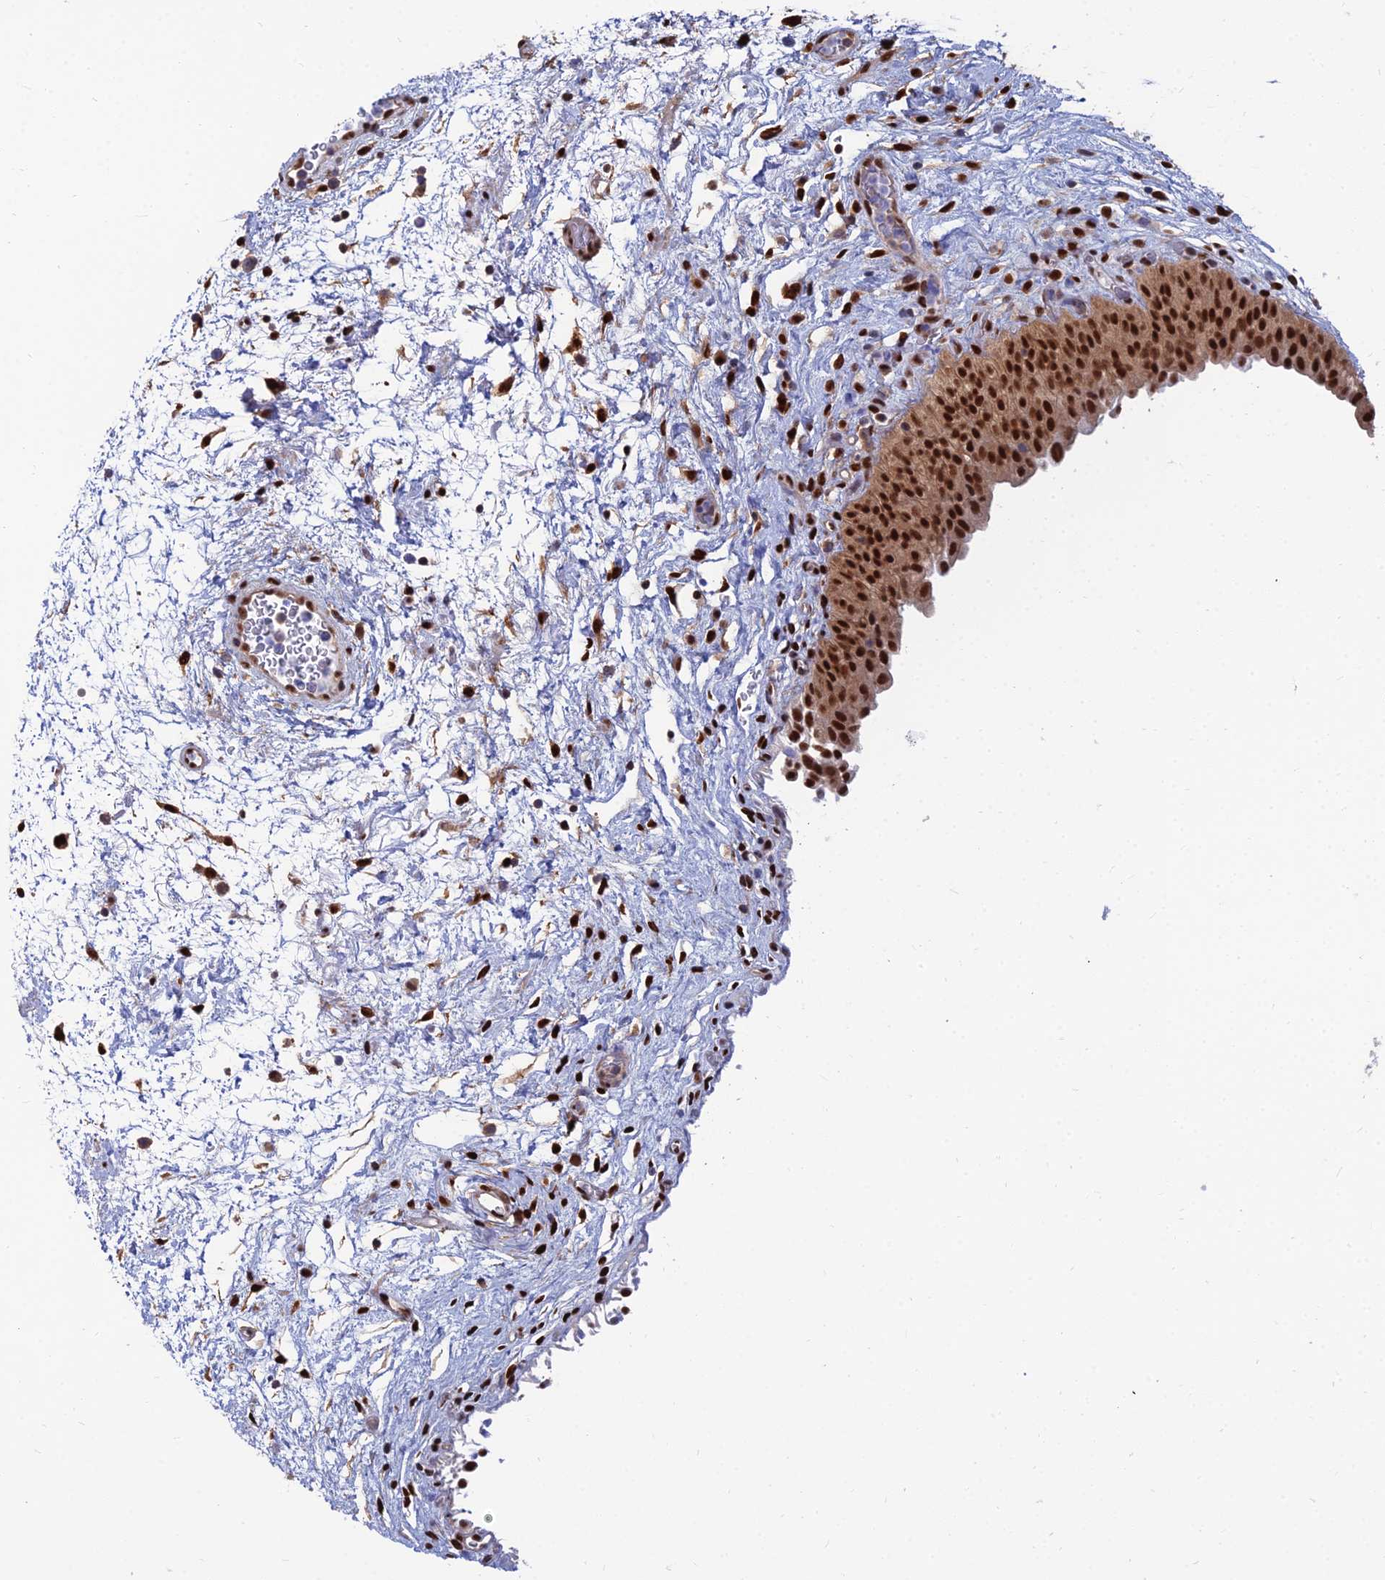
{"staining": {"intensity": "strong", "quantity": ">75%", "location": "cytoplasmic/membranous,nuclear"}, "tissue": "urinary bladder", "cell_type": "Urothelial cells", "image_type": "normal", "snomed": [{"axis": "morphology", "description": "Normal tissue, NOS"}, {"axis": "topography", "description": "Urinary bladder"}], "caption": "A photomicrograph of human urinary bladder stained for a protein exhibits strong cytoplasmic/membranous,nuclear brown staining in urothelial cells.", "gene": "DNPEP", "patient": {"sex": "male", "age": 46}}